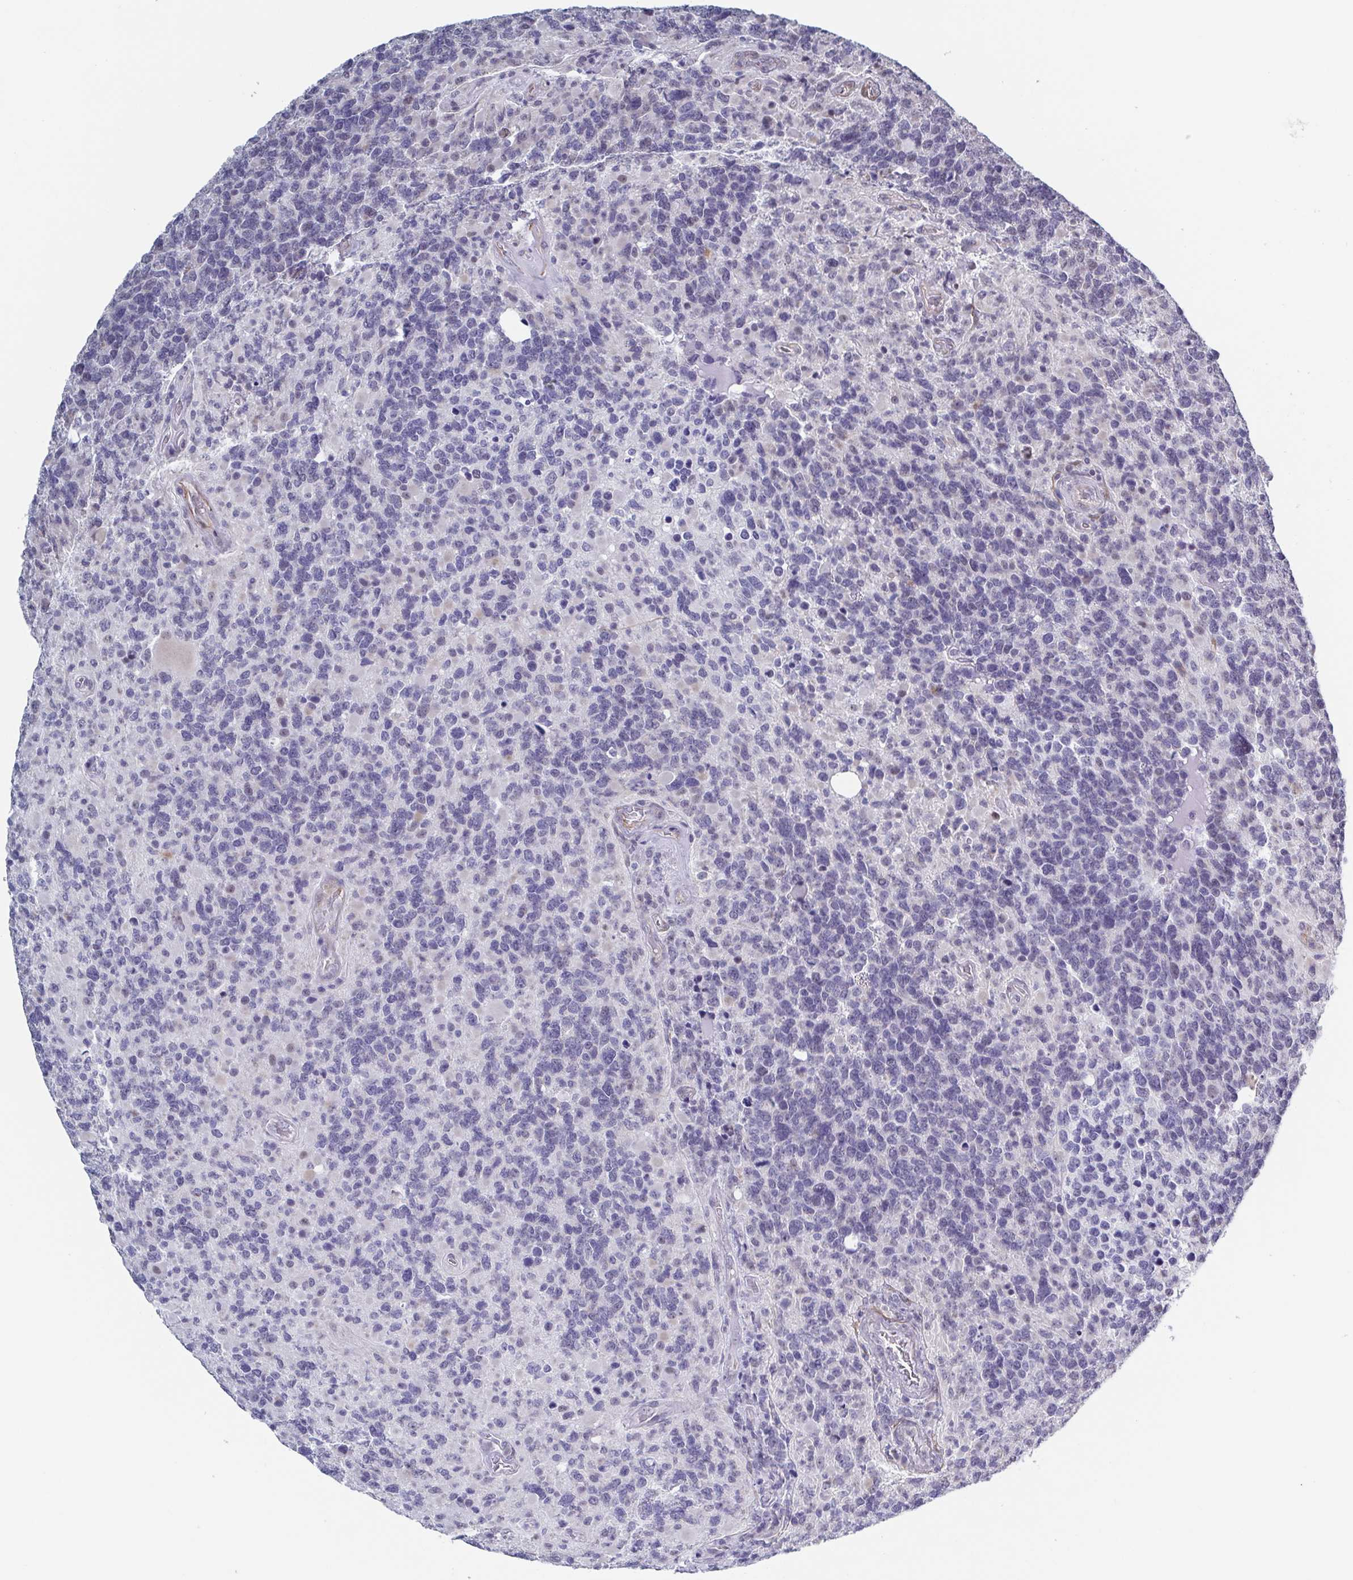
{"staining": {"intensity": "negative", "quantity": "none", "location": "none"}, "tissue": "glioma", "cell_type": "Tumor cells", "image_type": "cancer", "snomed": [{"axis": "morphology", "description": "Glioma, malignant, High grade"}, {"axis": "topography", "description": "Brain"}], "caption": "High power microscopy histopathology image of an IHC histopathology image of high-grade glioma (malignant), revealing no significant positivity in tumor cells.", "gene": "TMEM92", "patient": {"sex": "female", "age": 40}}